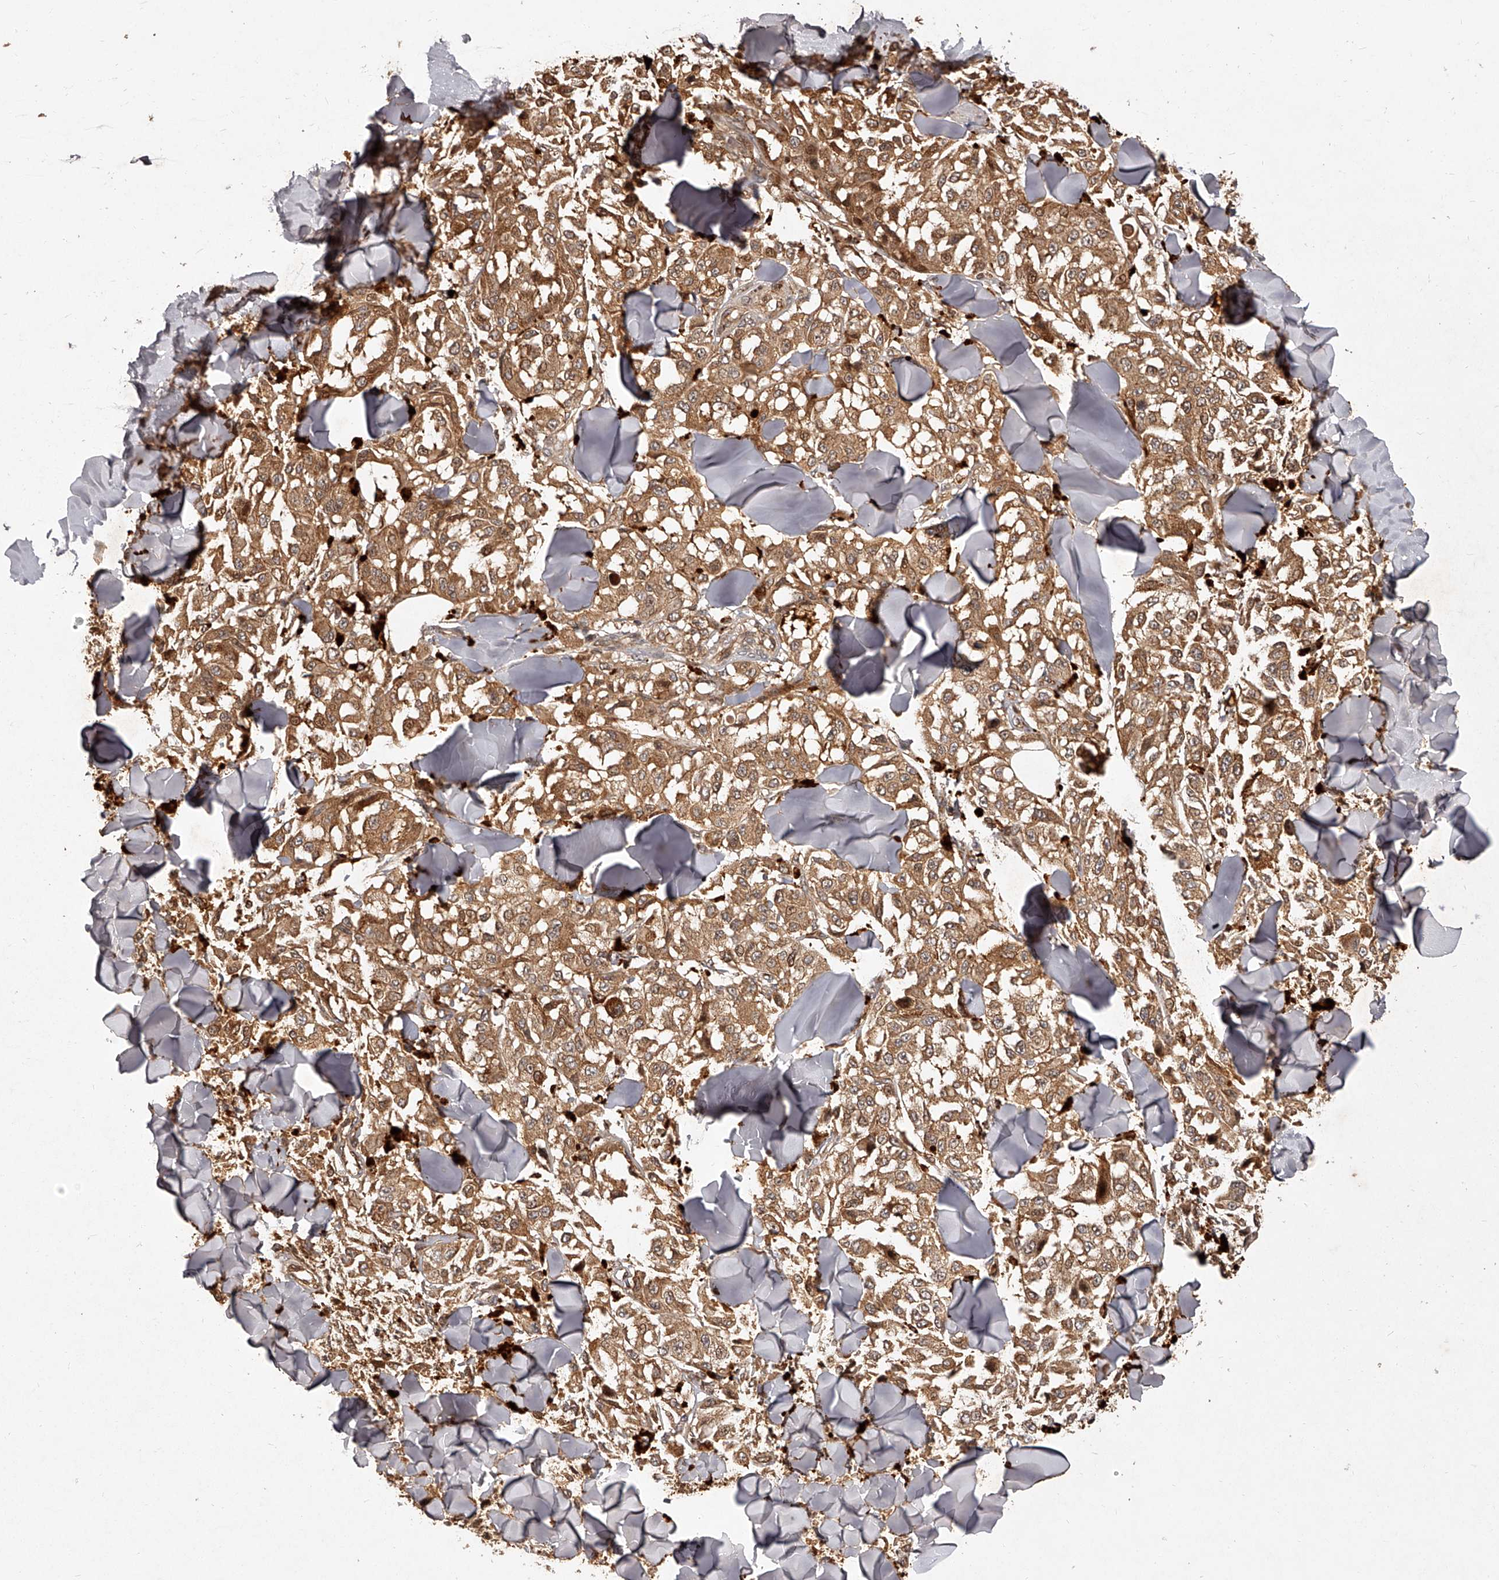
{"staining": {"intensity": "moderate", "quantity": ">75%", "location": "cytoplasmic/membranous"}, "tissue": "melanoma", "cell_type": "Tumor cells", "image_type": "cancer", "snomed": [{"axis": "morphology", "description": "Malignant melanoma, NOS"}, {"axis": "topography", "description": "Skin"}], "caption": "This histopathology image exhibits malignant melanoma stained with immunohistochemistry to label a protein in brown. The cytoplasmic/membranous of tumor cells show moderate positivity for the protein. Nuclei are counter-stained blue.", "gene": "CRYZL1", "patient": {"sex": "female", "age": 64}}